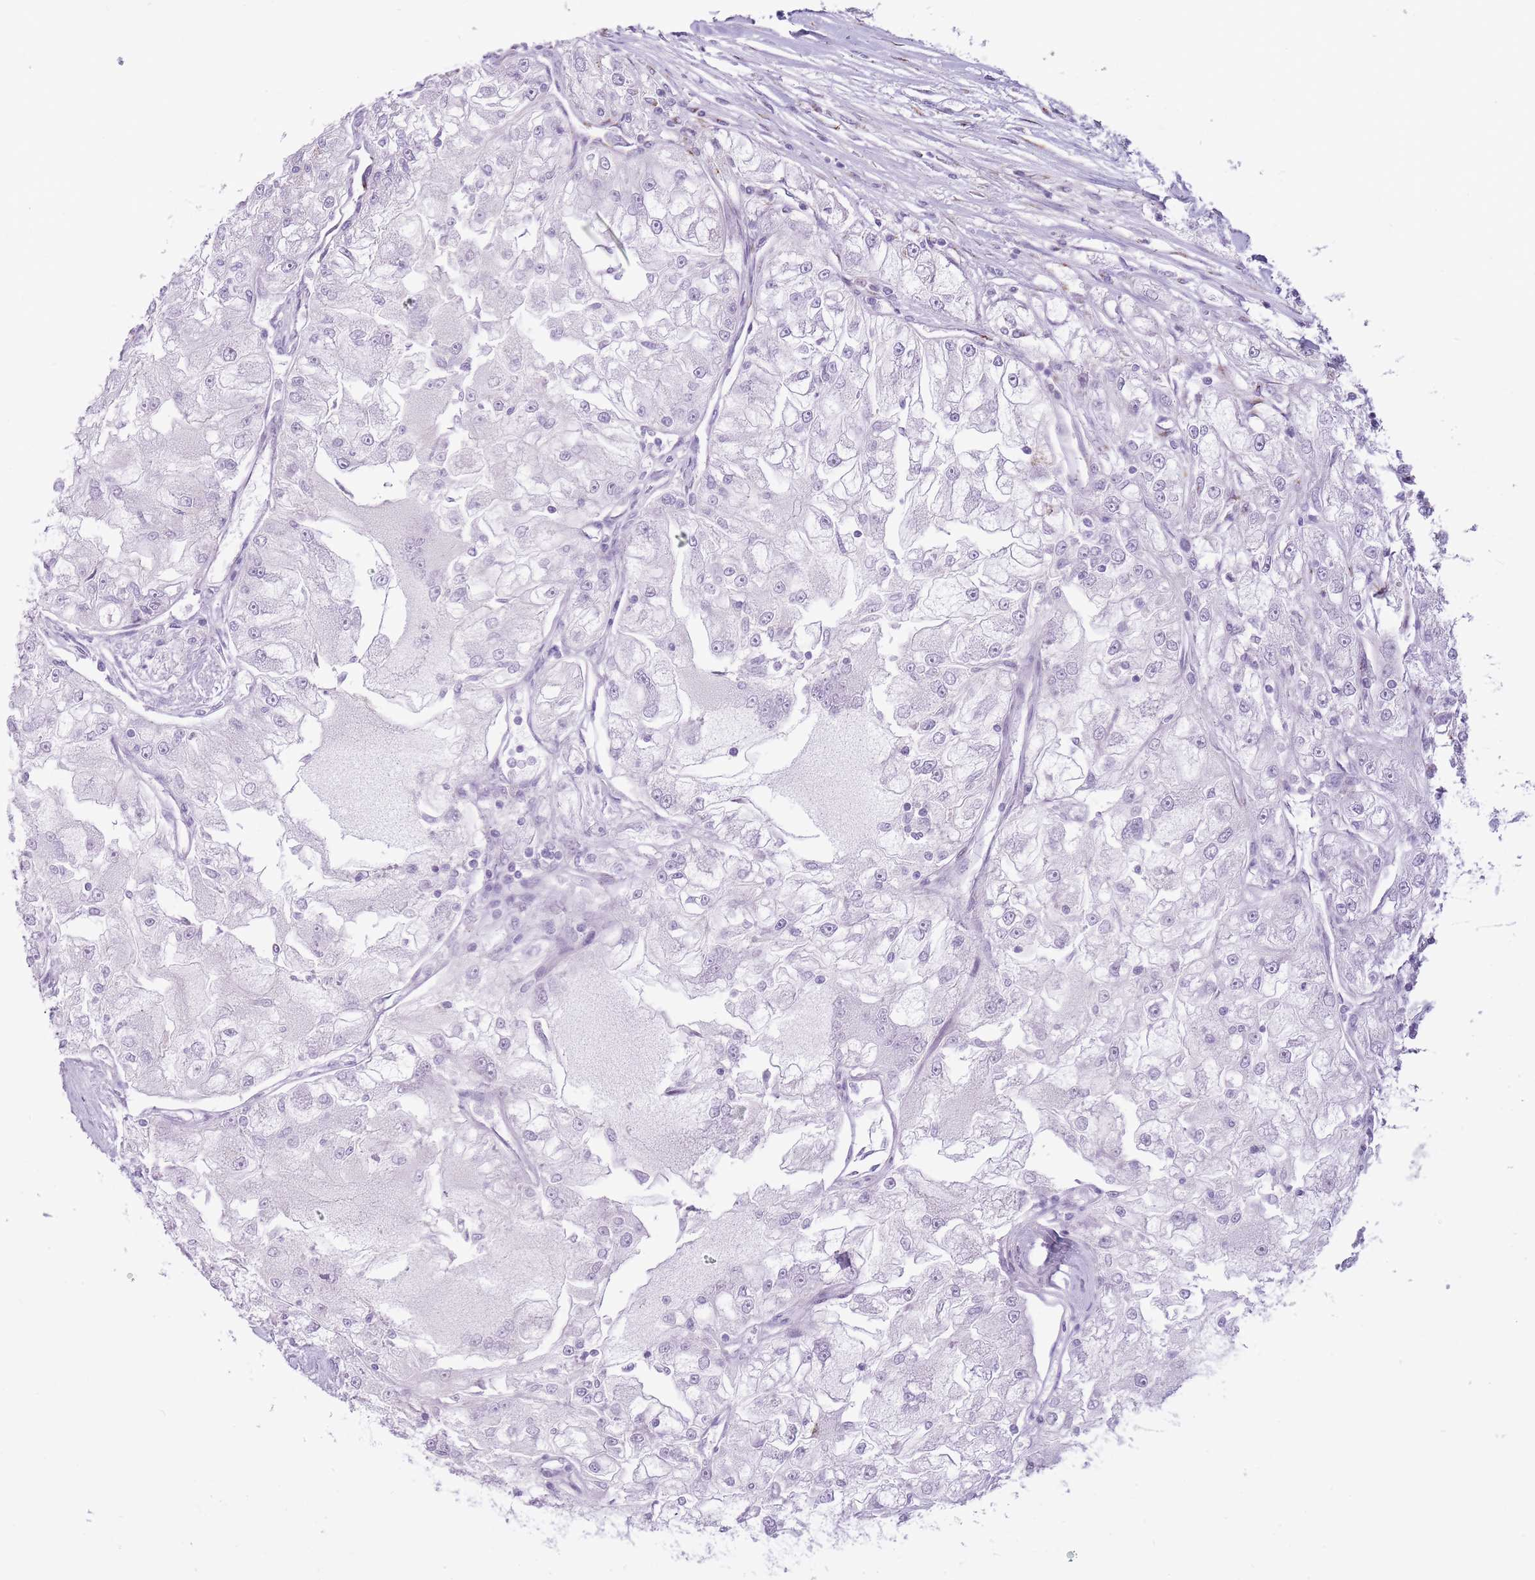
{"staining": {"intensity": "negative", "quantity": "none", "location": "none"}, "tissue": "renal cancer", "cell_type": "Tumor cells", "image_type": "cancer", "snomed": [{"axis": "morphology", "description": "Adenocarcinoma, NOS"}, {"axis": "topography", "description": "Kidney"}], "caption": "Immunohistochemistry (IHC) photomicrograph of renal cancer stained for a protein (brown), which demonstrates no expression in tumor cells.", "gene": "B4GALT2", "patient": {"sex": "female", "age": 72}}